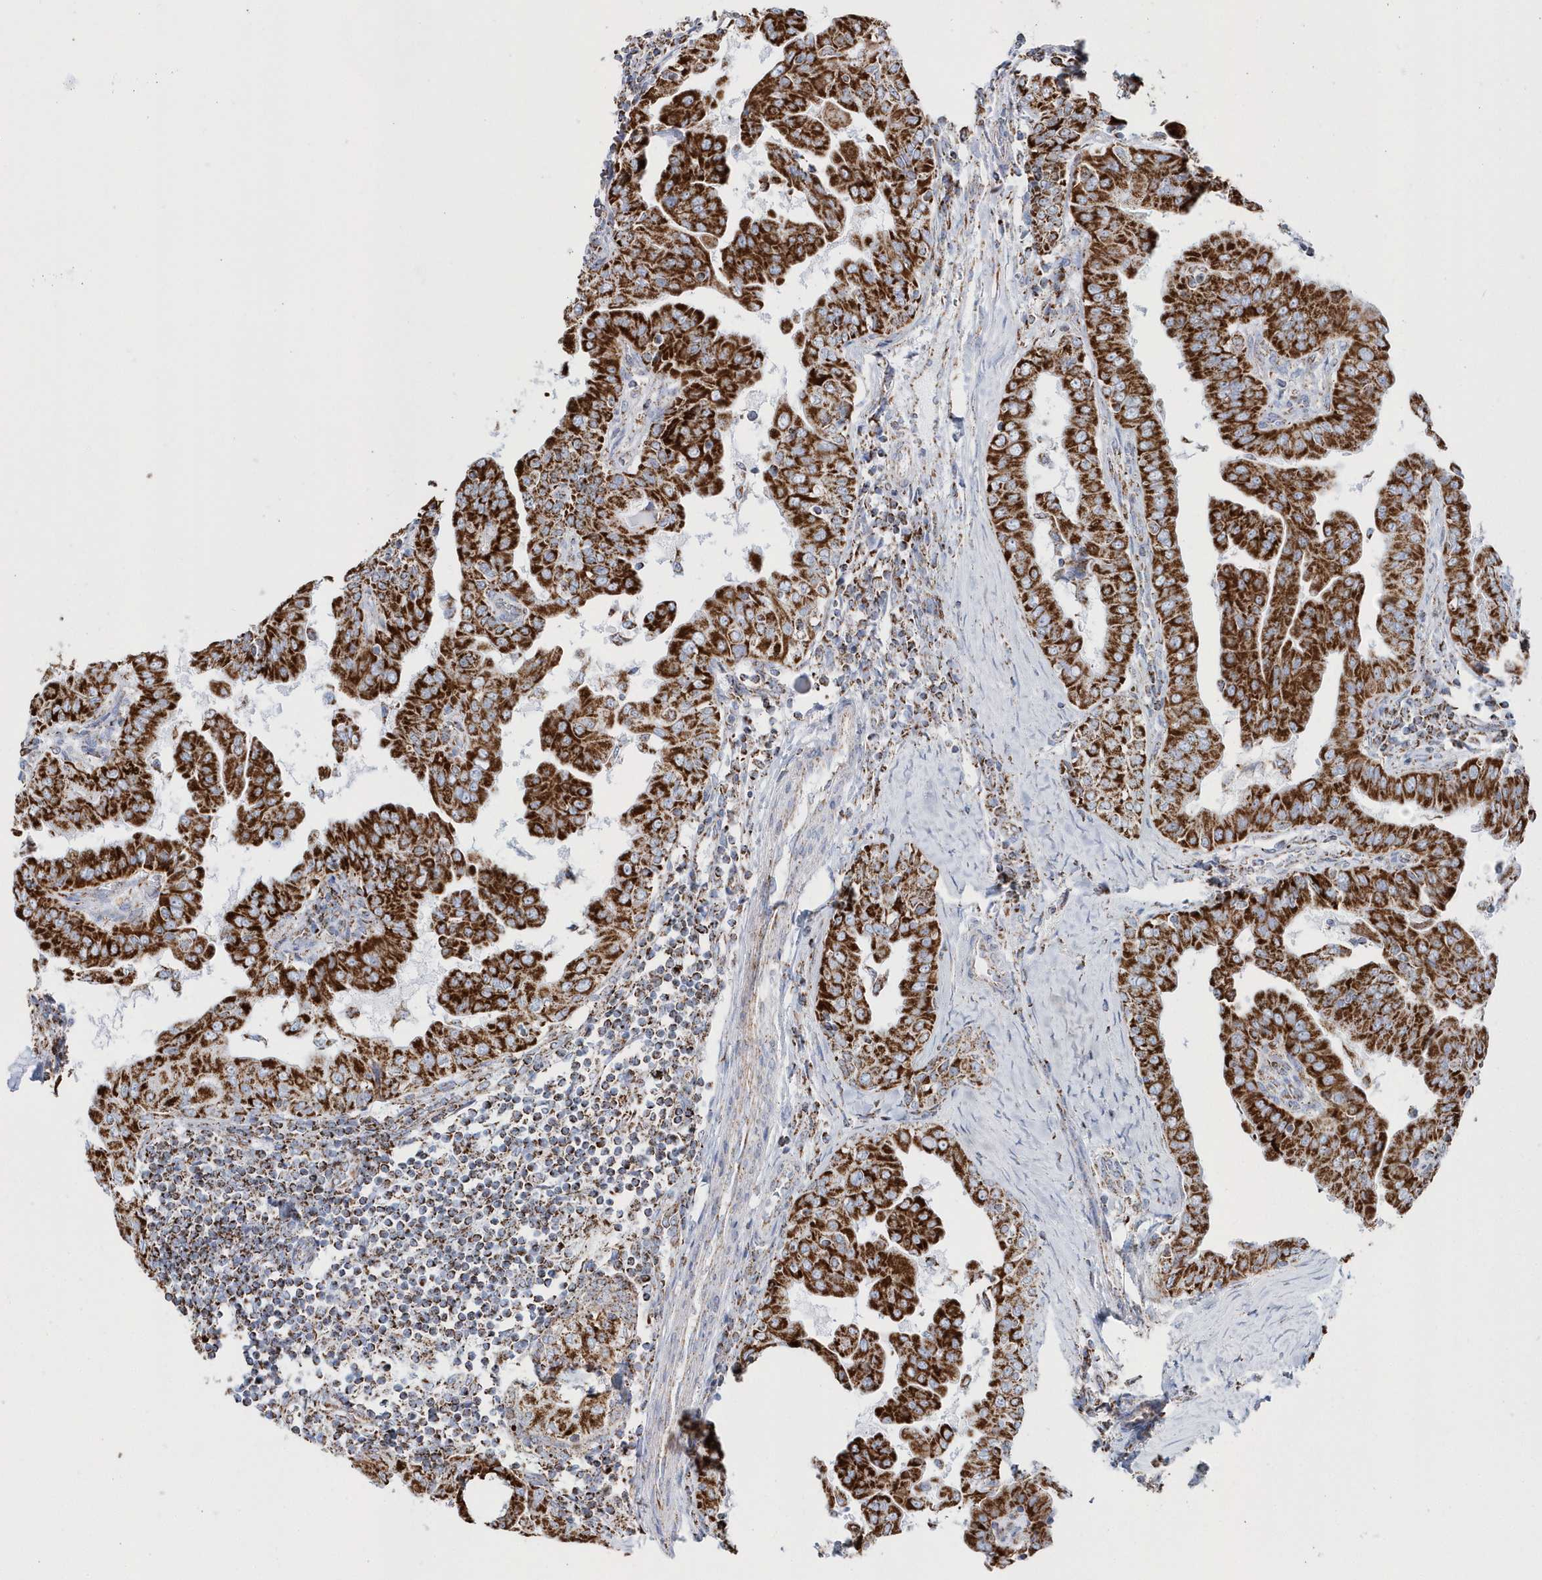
{"staining": {"intensity": "strong", "quantity": ">75%", "location": "cytoplasmic/membranous"}, "tissue": "thyroid cancer", "cell_type": "Tumor cells", "image_type": "cancer", "snomed": [{"axis": "morphology", "description": "Papillary adenocarcinoma, NOS"}, {"axis": "topography", "description": "Thyroid gland"}], "caption": "Protein staining of thyroid cancer (papillary adenocarcinoma) tissue shows strong cytoplasmic/membranous positivity in approximately >75% of tumor cells.", "gene": "TMCO6", "patient": {"sex": "male", "age": 33}}